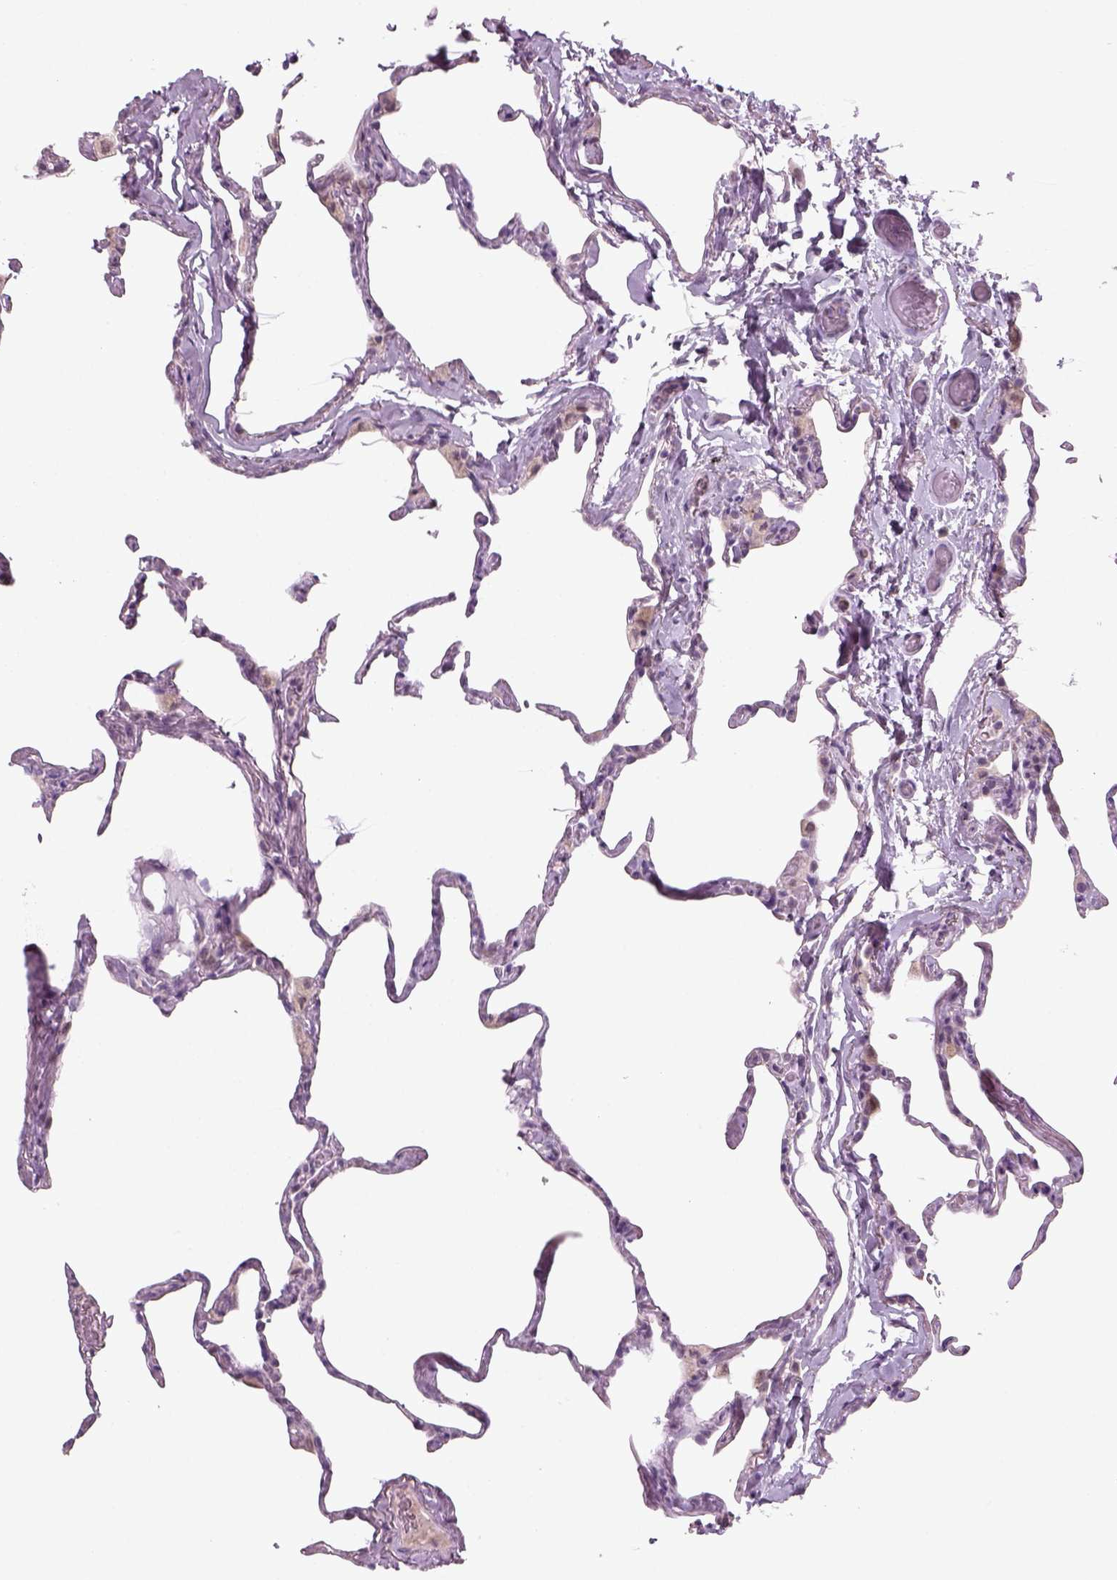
{"staining": {"intensity": "negative", "quantity": "none", "location": "none"}, "tissue": "lung", "cell_type": "Alveolar cells", "image_type": "normal", "snomed": [{"axis": "morphology", "description": "Normal tissue, NOS"}, {"axis": "topography", "description": "Lung"}], "caption": "A high-resolution micrograph shows IHC staining of unremarkable lung, which demonstrates no significant positivity in alveolar cells. (IHC, brightfield microscopy, high magnification).", "gene": "PENK", "patient": {"sex": "male", "age": 65}}